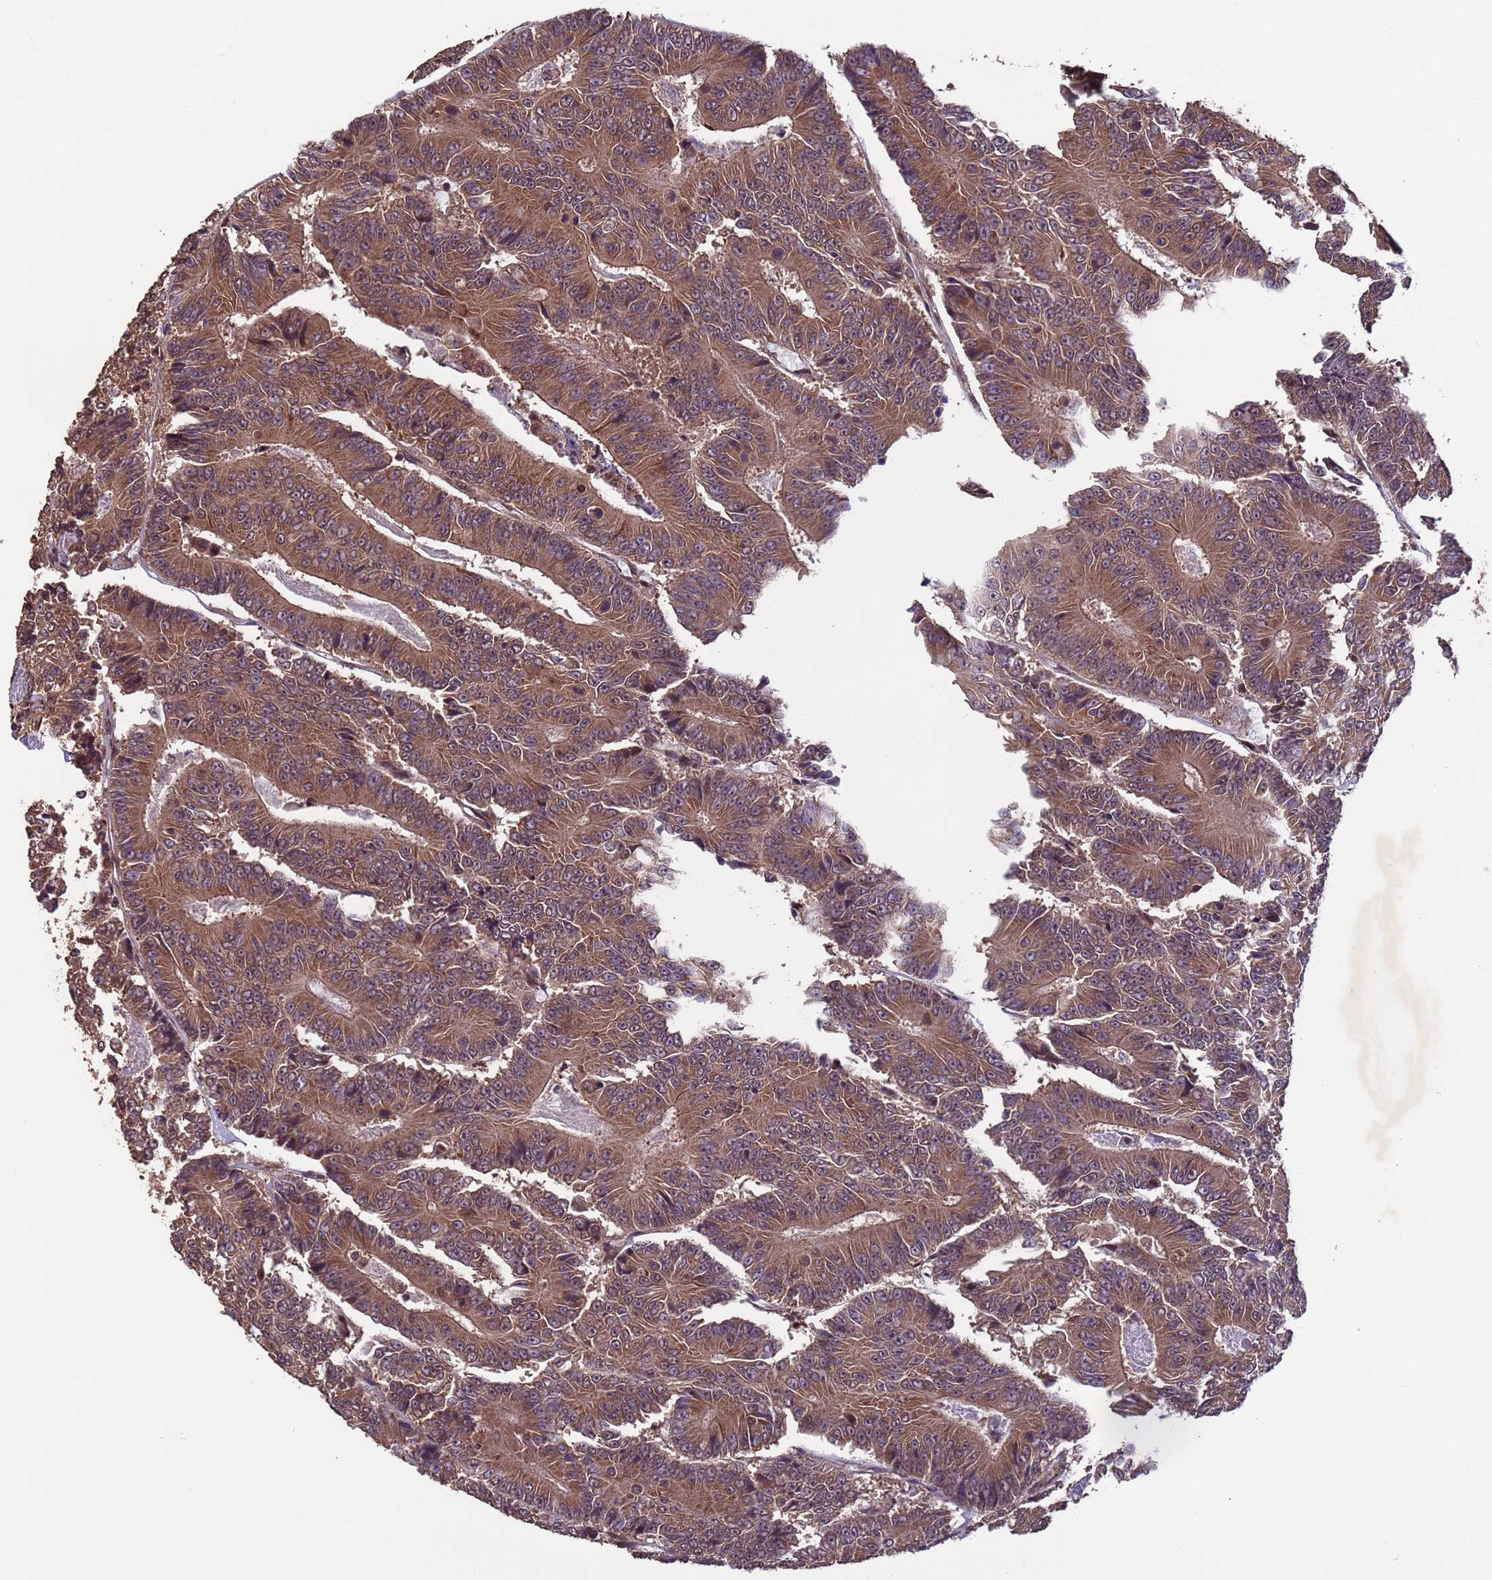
{"staining": {"intensity": "moderate", "quantity": ">75%", "location": "cytoplasmic/membranous"}, "tissue": "colorectal cancer", "cell_type": "Tumor cells", "image_type": "cancer", "snomed": [{"axis": "morphology", "description": "Adenocarcinoma, NOS"}, {"axis": "topography", "description": "Colon"}], "caption": "Human colorectal cancer stained for a protein (brown) exhibits moderate cytoplasmic/membranous positive staining in approximately >75% of tumor cells.", "gene": "VSTM4", "patient": {"sex": "male", "age": 83}}